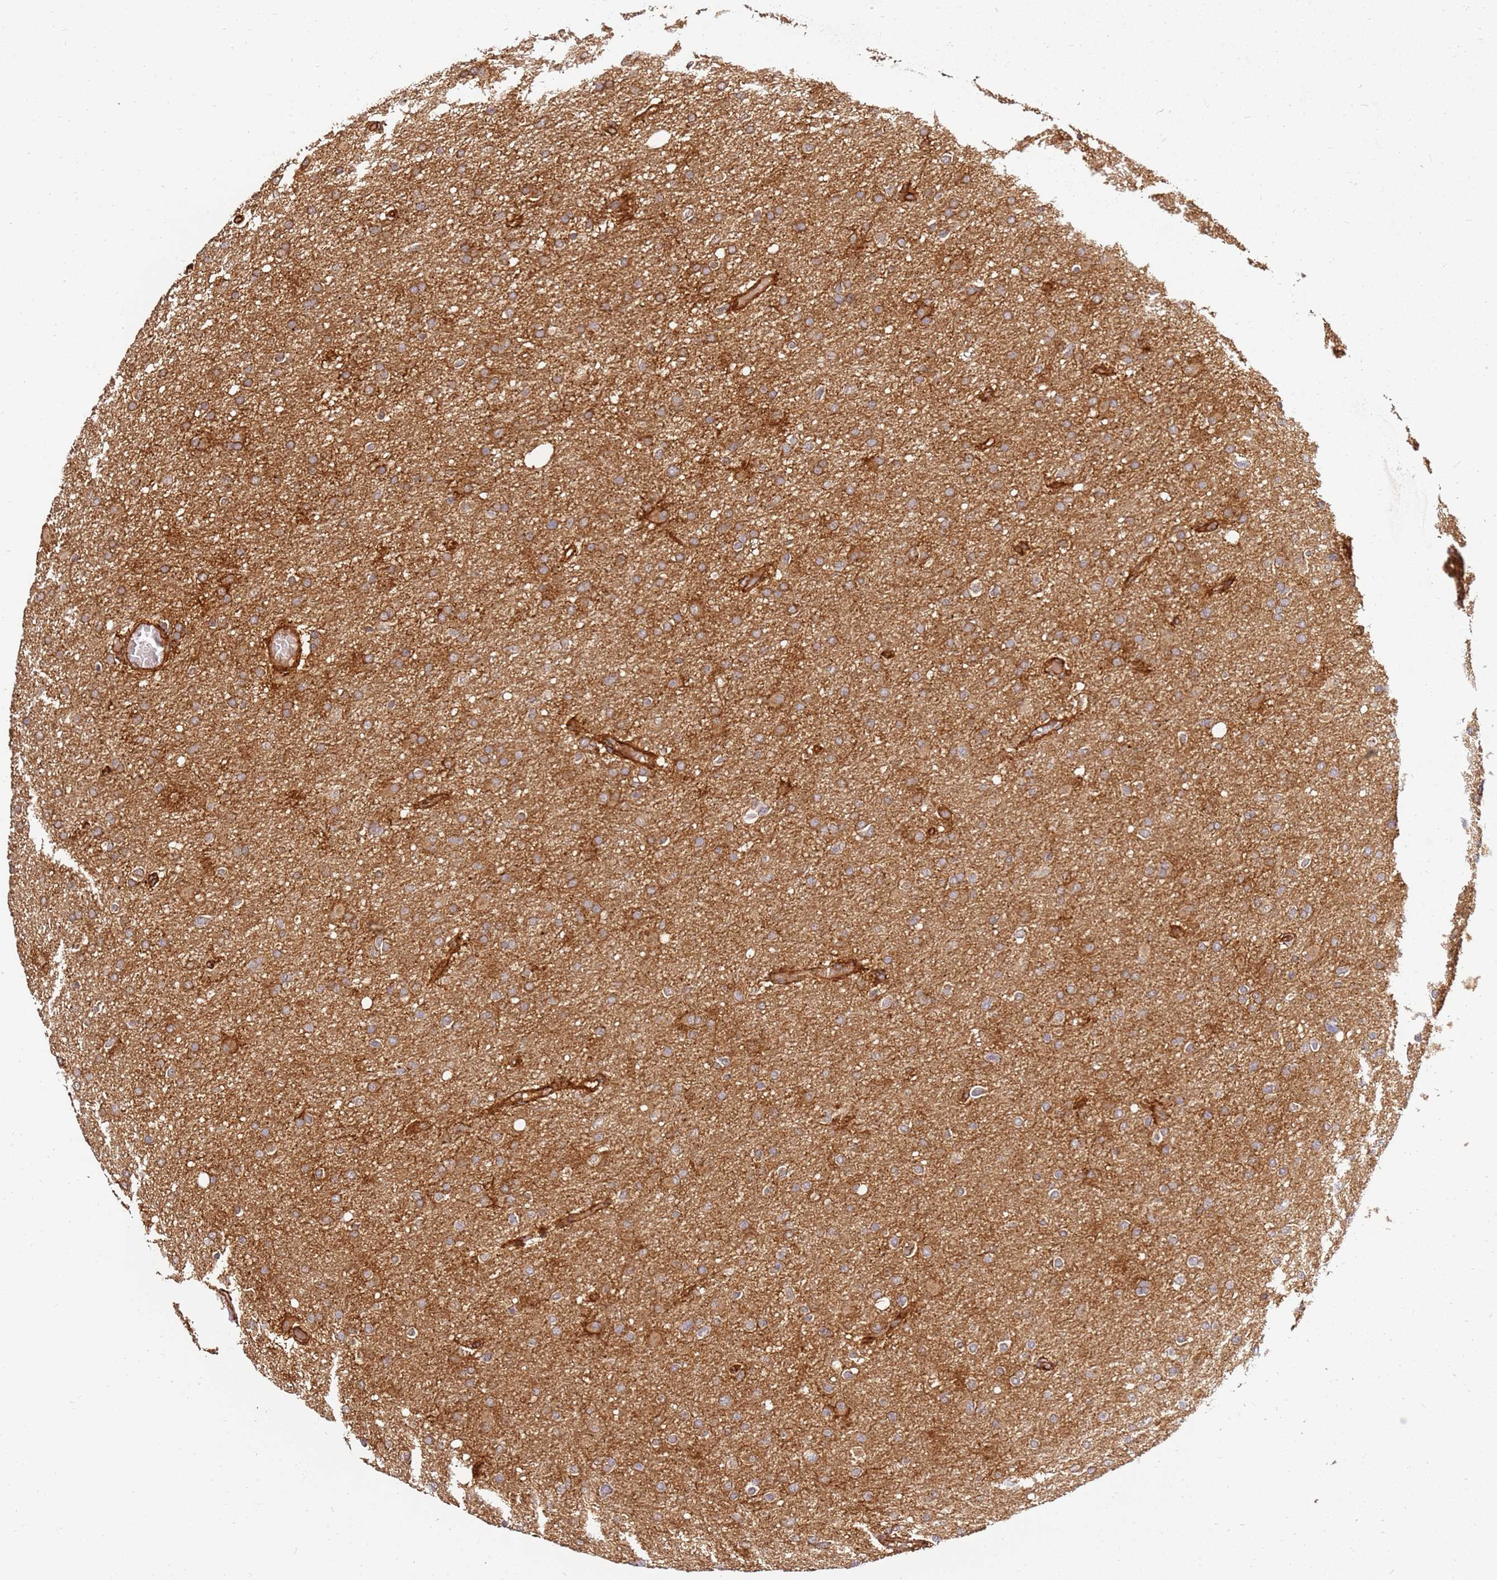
{"staining": {"intensity": "moderate", "quantity": ">75%", "location": "cytoplasmic/membranous"}, "tissue": "glioma", "cell_type": "Tumor cells", "image_type": "cancer", "snomed": [{"axis": "morphology", "description": "Glioma, malignant, High grade"}, {"axis": "topography", "description": "Cerebral cortex"}], "caption": "Glioma was stained to show a protein in brown. There is medium levels of moderate cytoplasmic/membranous staining in about >75% of tumor cells.", "gene": "DVL3", "patient": {"sex": "female", "age": 36}}